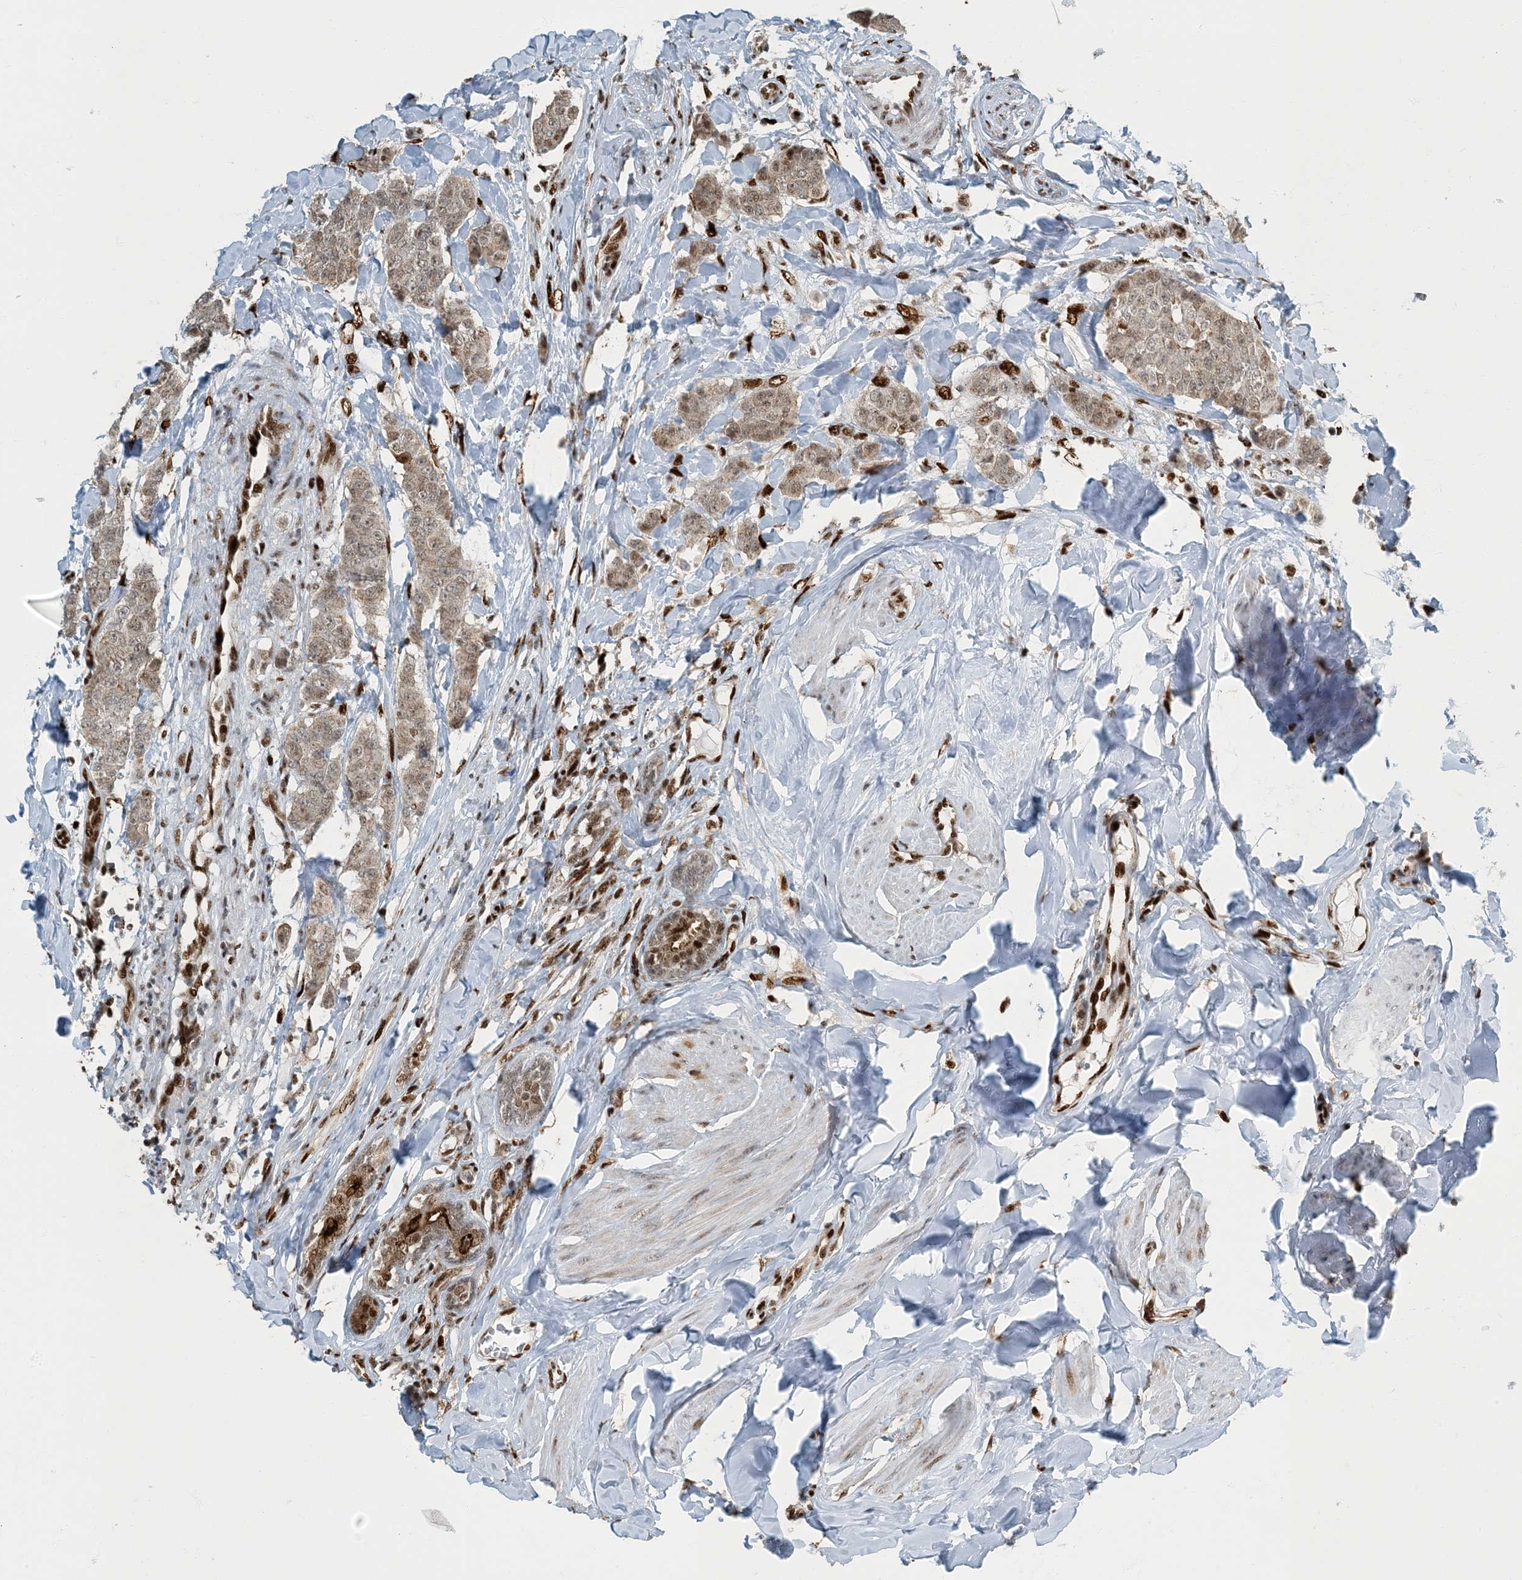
{"staining": {"intensity": "weak", "quantity": ">75%", "location": "cytoplasmic/membranous,nuclear"}, "tissue": "breast cancer", "cell_type": "Tumor cells", "image_type": "cancer", "snomed": [{"axis": "morphology", "description": "Duct carcinoma"}, {"axis": "topography", "description": "Breast"}], "caption": "Tumor cells show low levels of weak cytoplasmic/membranous and nuclear positivity in about >75% of cells in breast cancer.", "gene": "MBD1", "patient": {"sex": "female", "age": 40}}